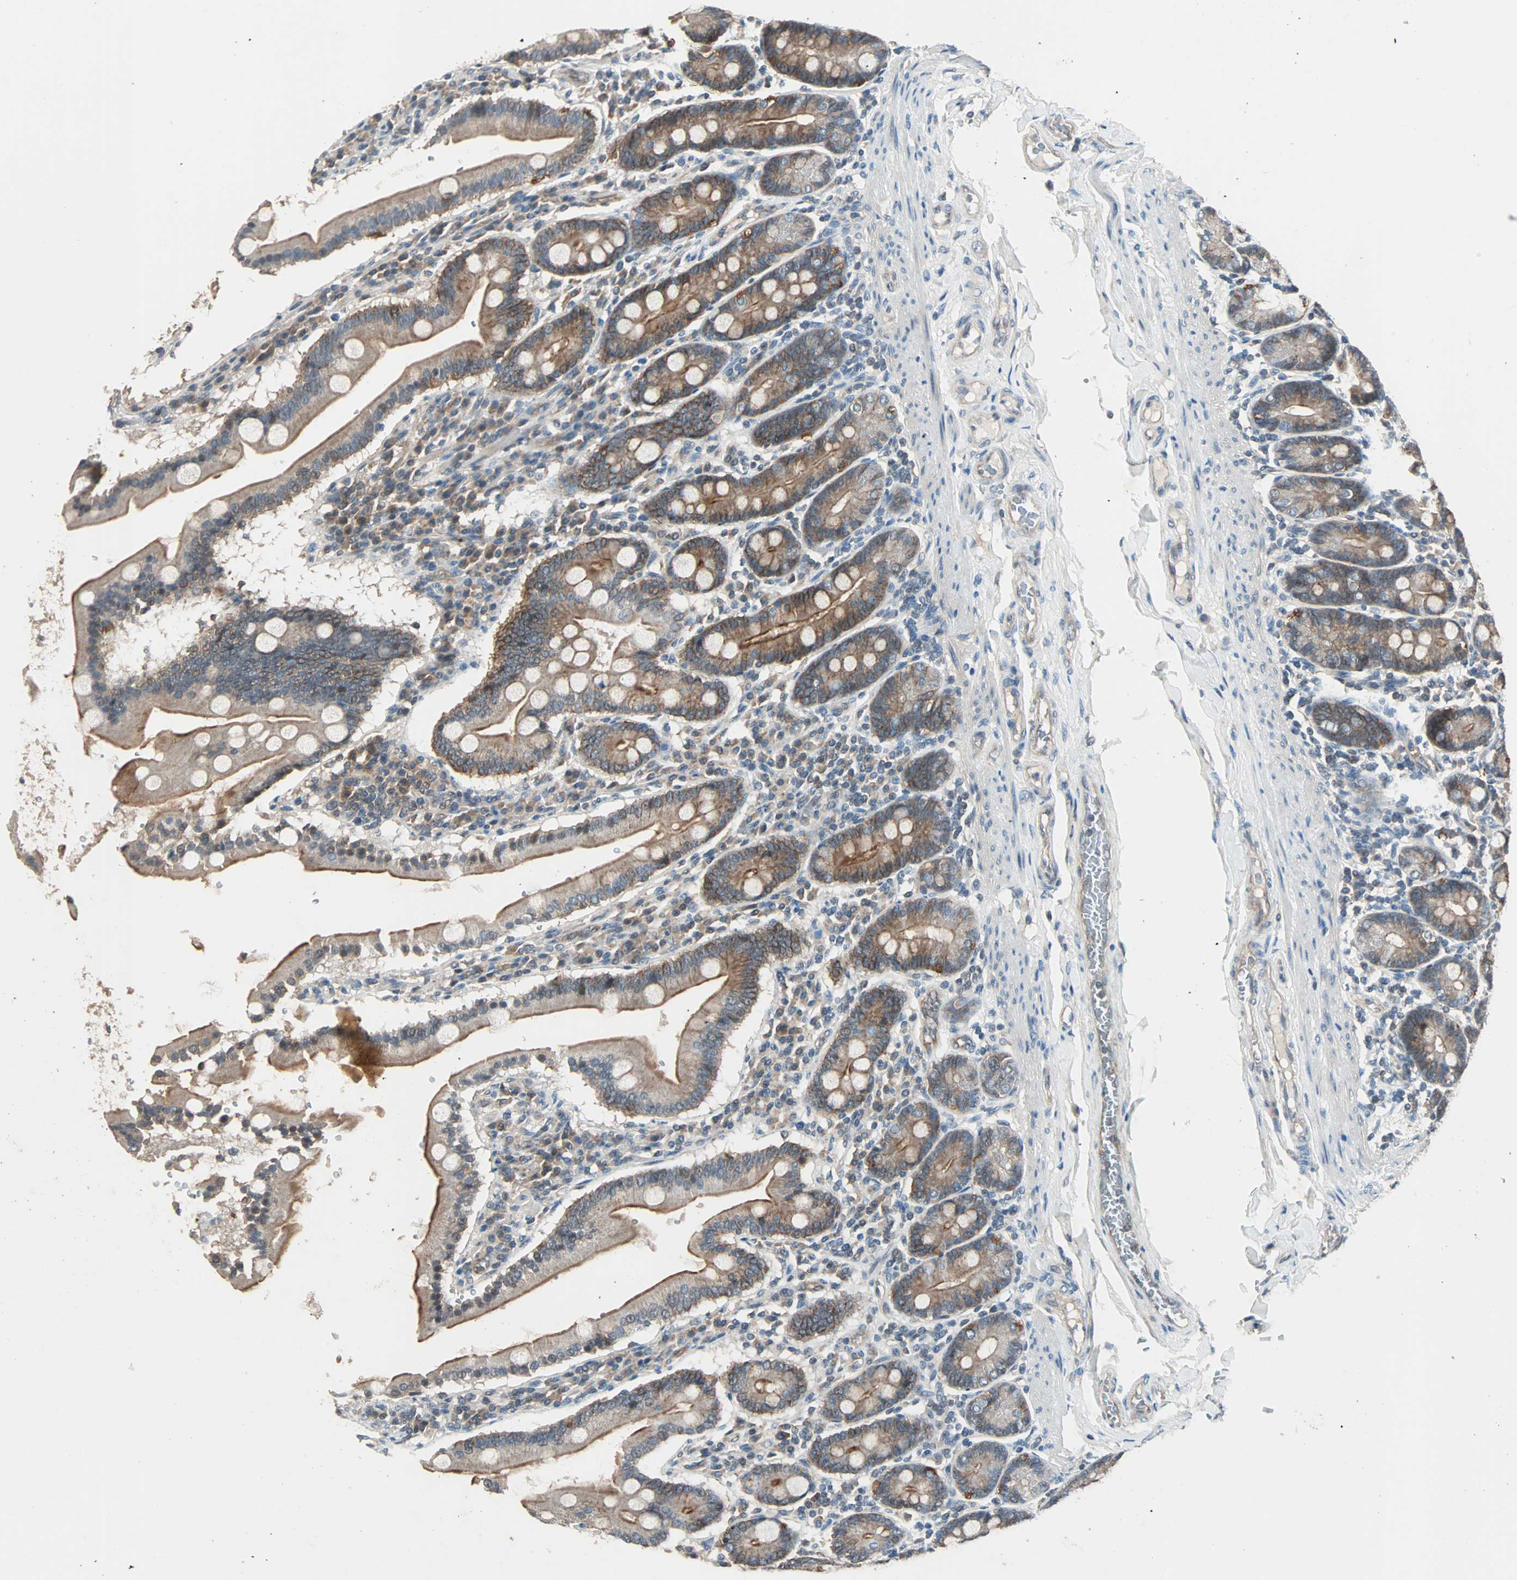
{"staining": {"intensity": "moderate", "quantity": ">75%", "location": "cytoplasmic/membranous"}, "tissue": "duodenum", "cell_type": "Glandular cells", "image_type": "normal", "snomed": [{"axis": "morphology", "description": "Normal tissue, NOS"}, {"axis": "topography", "description": "Duodenum"}], "caption": "Moderate cytoplasmic/membranous staining for a protein is identified in approximately >75% of glandular cells of unremarkable duodenum using immunohistochemistry (IHC).", "gene": "MAP3K21", "patient": {"sex": "male", "age": 50}}